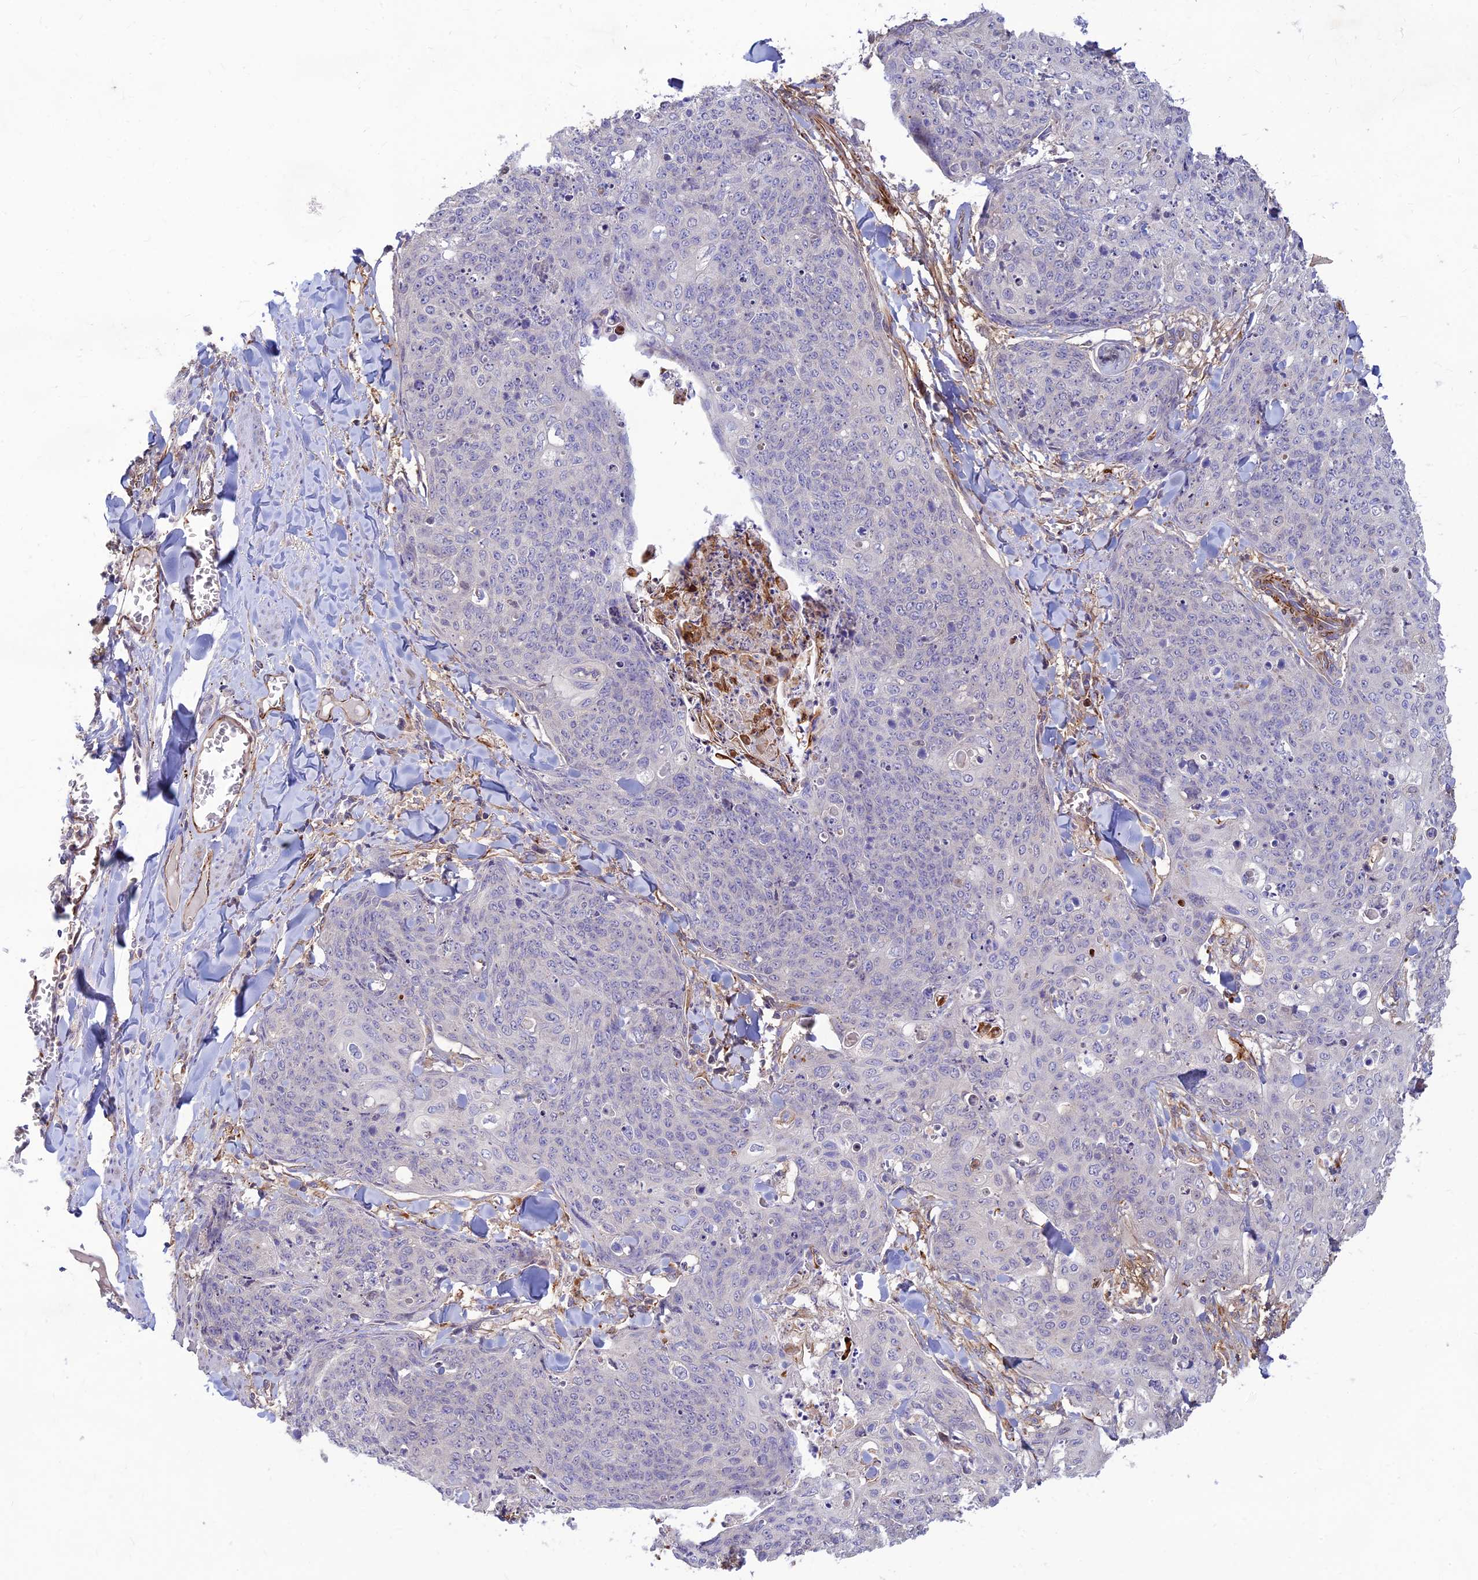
{"staining": {"intensity": "negative", "quantity": "none", "location": "none"}, "tissue": "skin cancer", "cell_type": "Tumor cells", "image_type": "cancer", "snomed": [{"axis": "morphology", "description": "Squamous cell carcinoma, NOS"}, {"axis": "topography", "description": "Skin"}, {"axis": "topography", "description": "Vulva"}], "caption": "A high-resolution histopathology image shows immunohistochemistry staining of skin cancer (squamous cell carcinoma), which demonstrates no significant staining in tumor cells. Brightfield microscopy of IHC stained with DAB (brown) and hematoxylin (blue), captured at high magnification.", "gene": "ST8SIA5", "patient": {"sex": "female", "age": 85}}